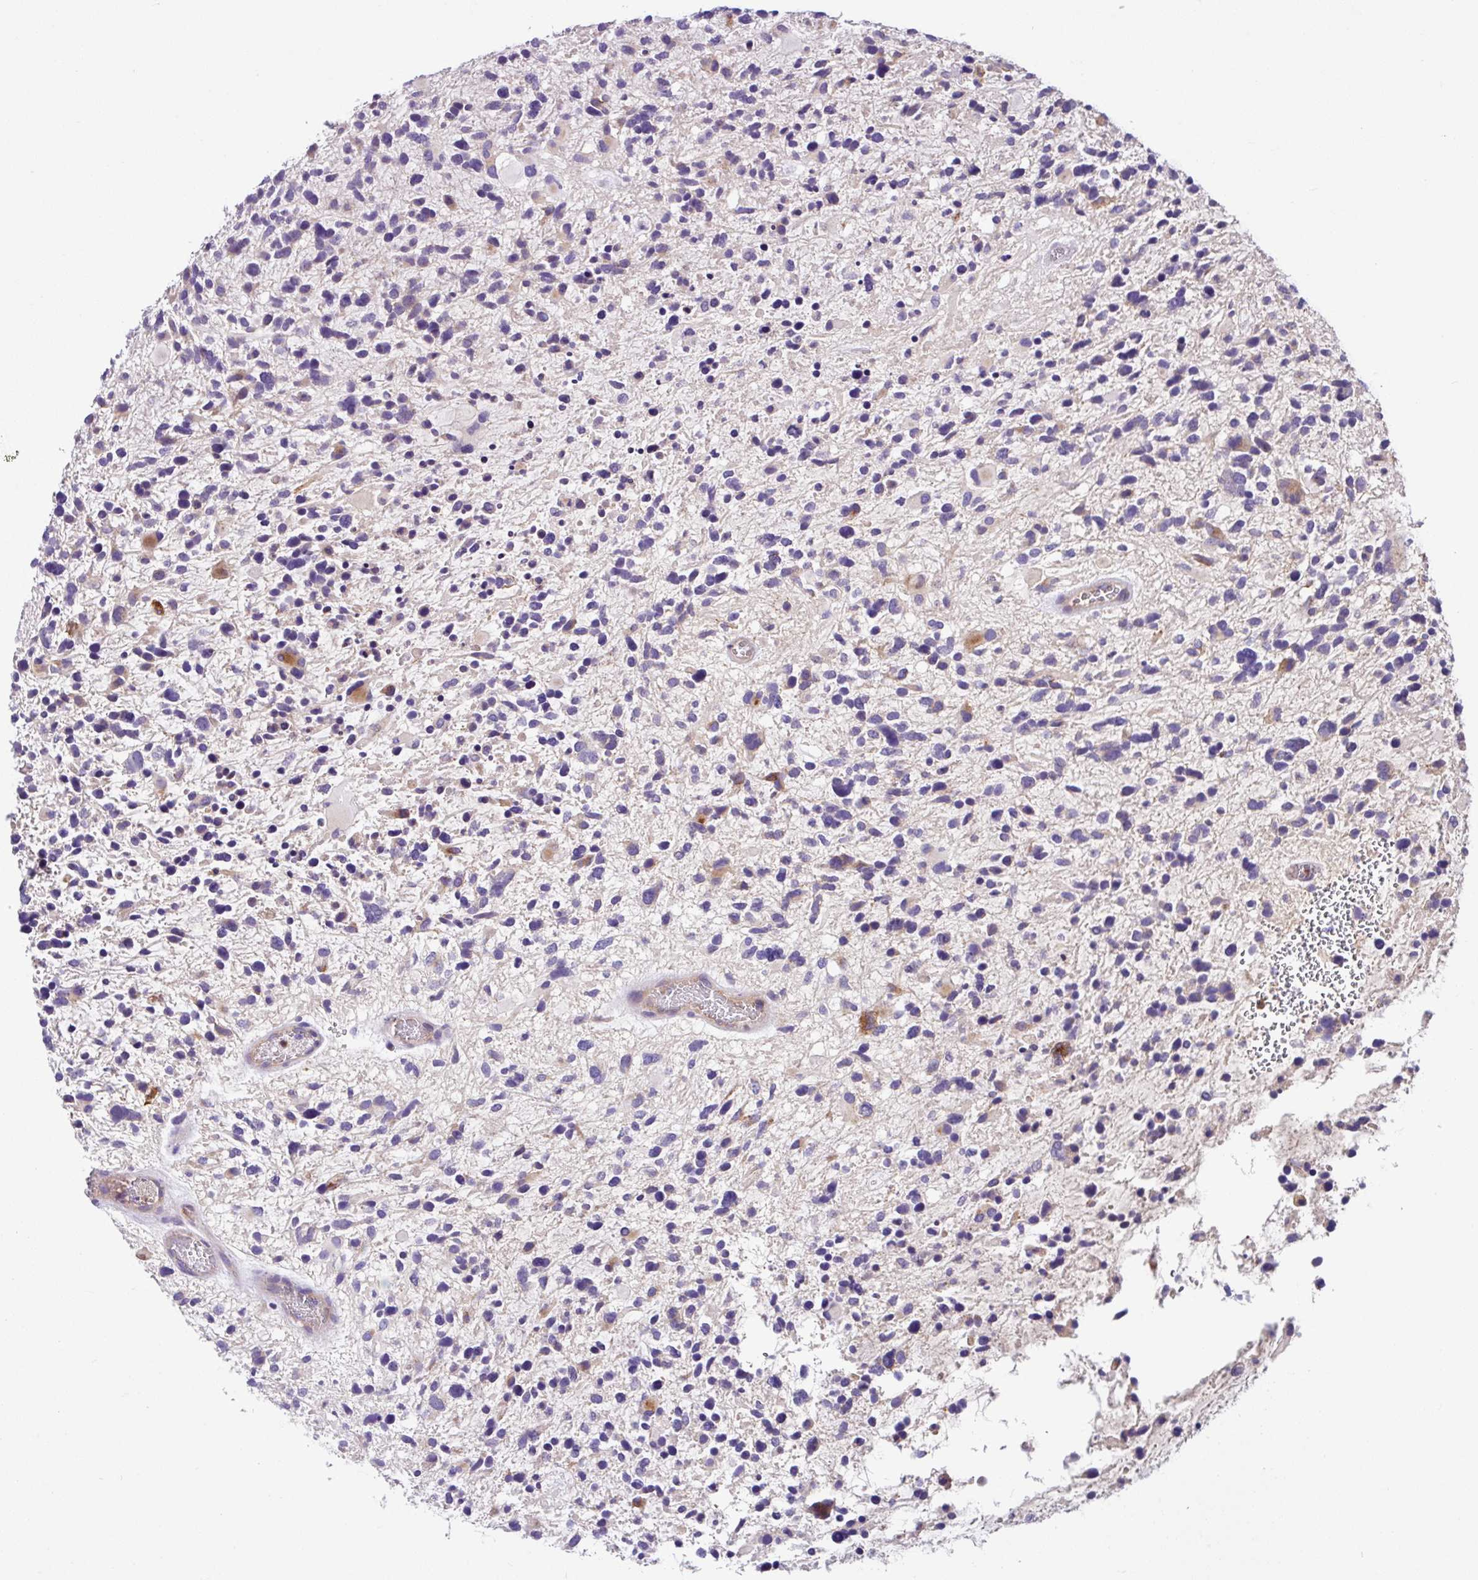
{"staining": {"intensity": "negative", "quantity": "none", "location": "none"}, "tissue": "glioma", "cell_type": "Tumor cells", "image_type": "cancer", "snomed": [{"axis": "morphology", "description": "Glioma, malignant, High grade"}, {"axis": "topography", "description": "Brain"}], "caption": "Immunohistochemical staining of human glioma shows no significant expression in tumor cells.", "gene": "CRISP3", "patient": {"sex": "female", "age": 11}}